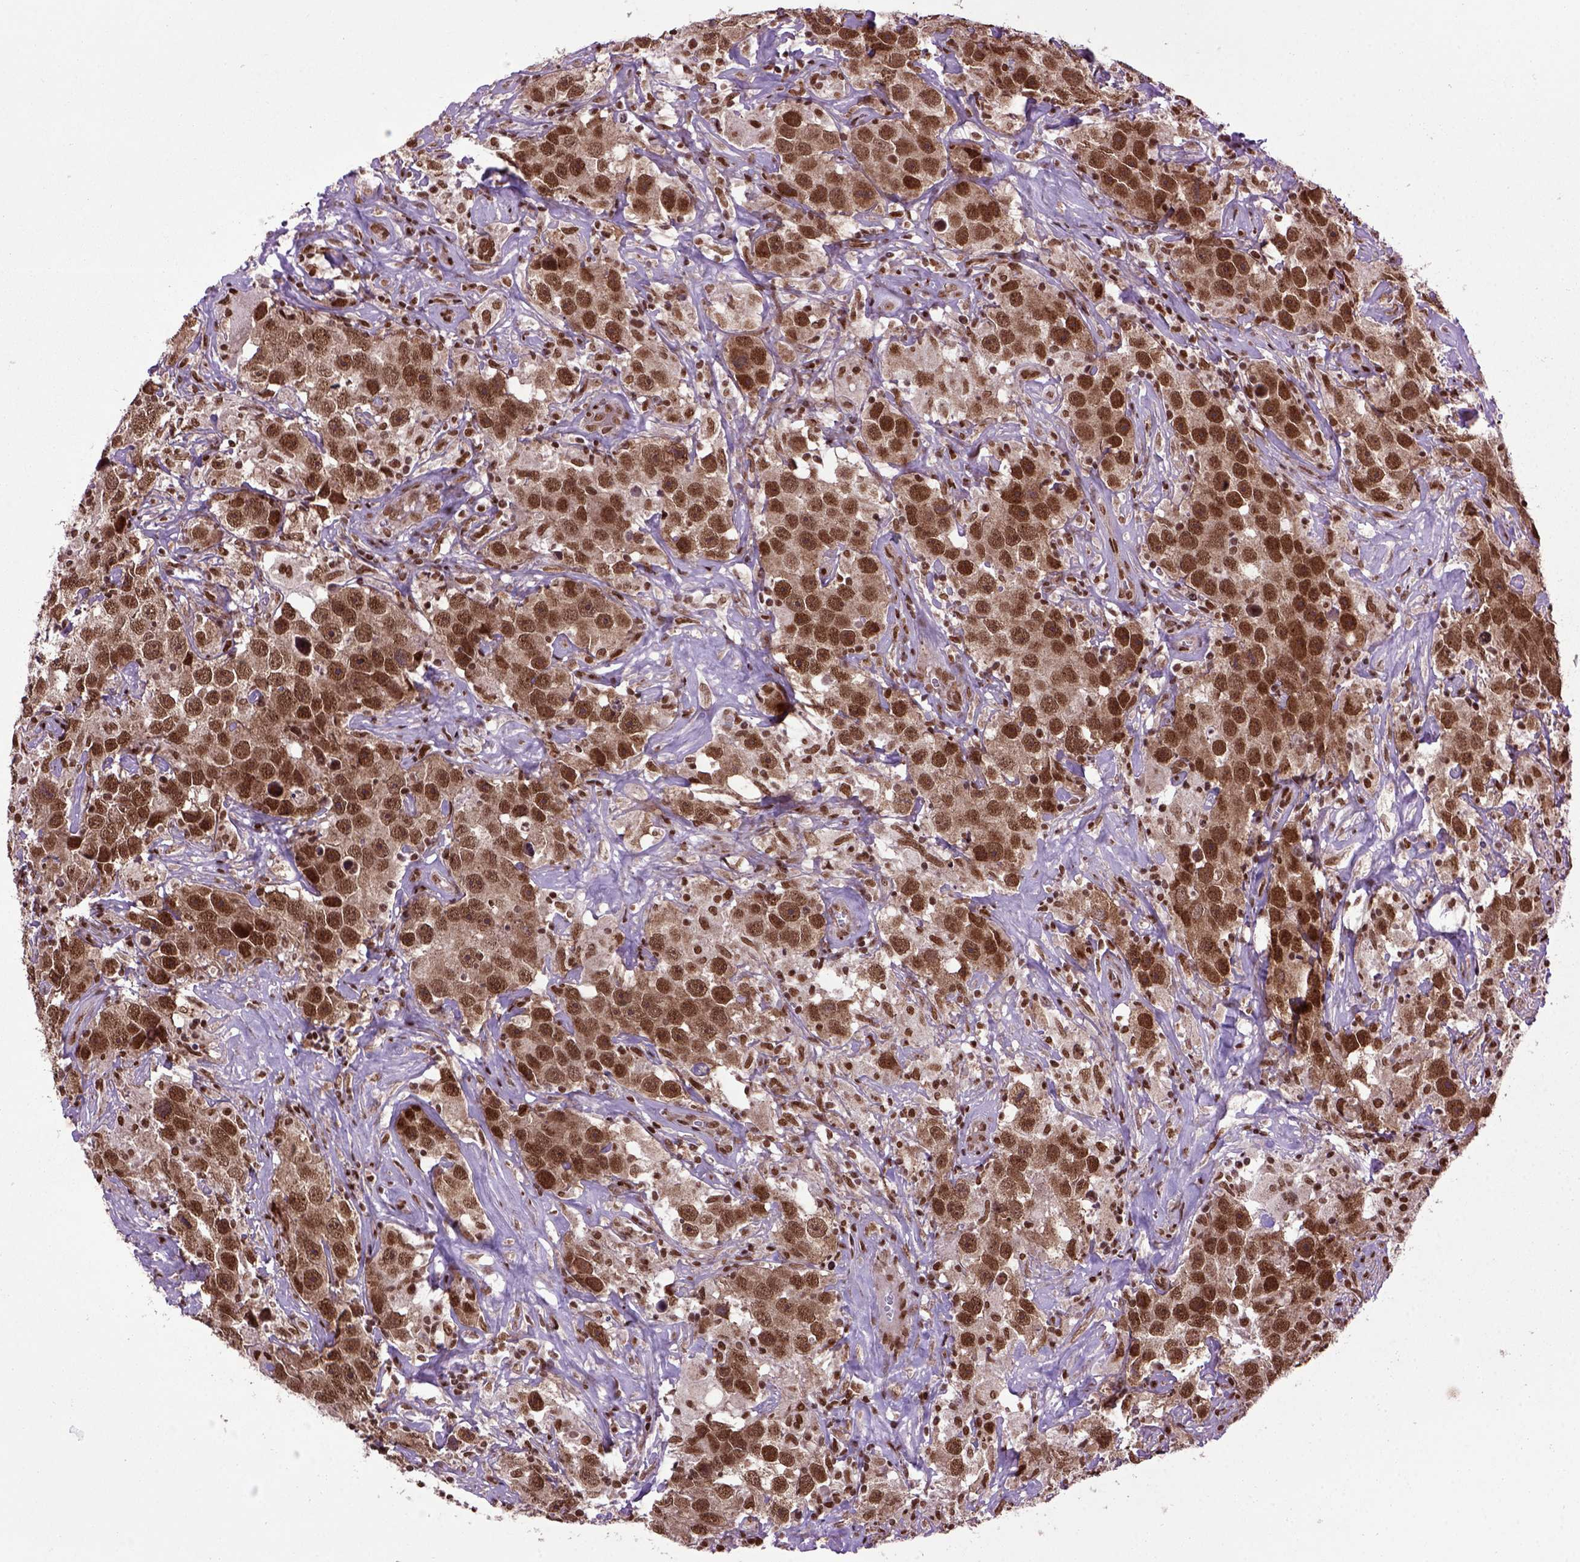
{"staining": {"intensity": "strong", "quantity": ">75%", "location": "cytoplasmic/membranous,nuclear"}, "tissue": "testis cancer", "cell_type": "Tumor cells", "image_type": "cancer", "snomed": [{"axis": "morphology", "description": "Seminoma, NOS"}, {"axis": "topography", "description": "Testis"}], "caption": "Immunohistochemistry staining of testis seminoma, which demonstrates high levels of strong cytoplasmic/membranous and nuclear staining in approximately >75% of tumor cells indicating strong cytoplasmic/membranous and nuclear protein staining. The staining was performed using DAB (3,3'-diaminobenzidine) (brown) for protein detection and nuclei were counterstained in hematoxylin (blue).", "gene": "CELF1", "patient": {"sex": "male", "age": 49}}